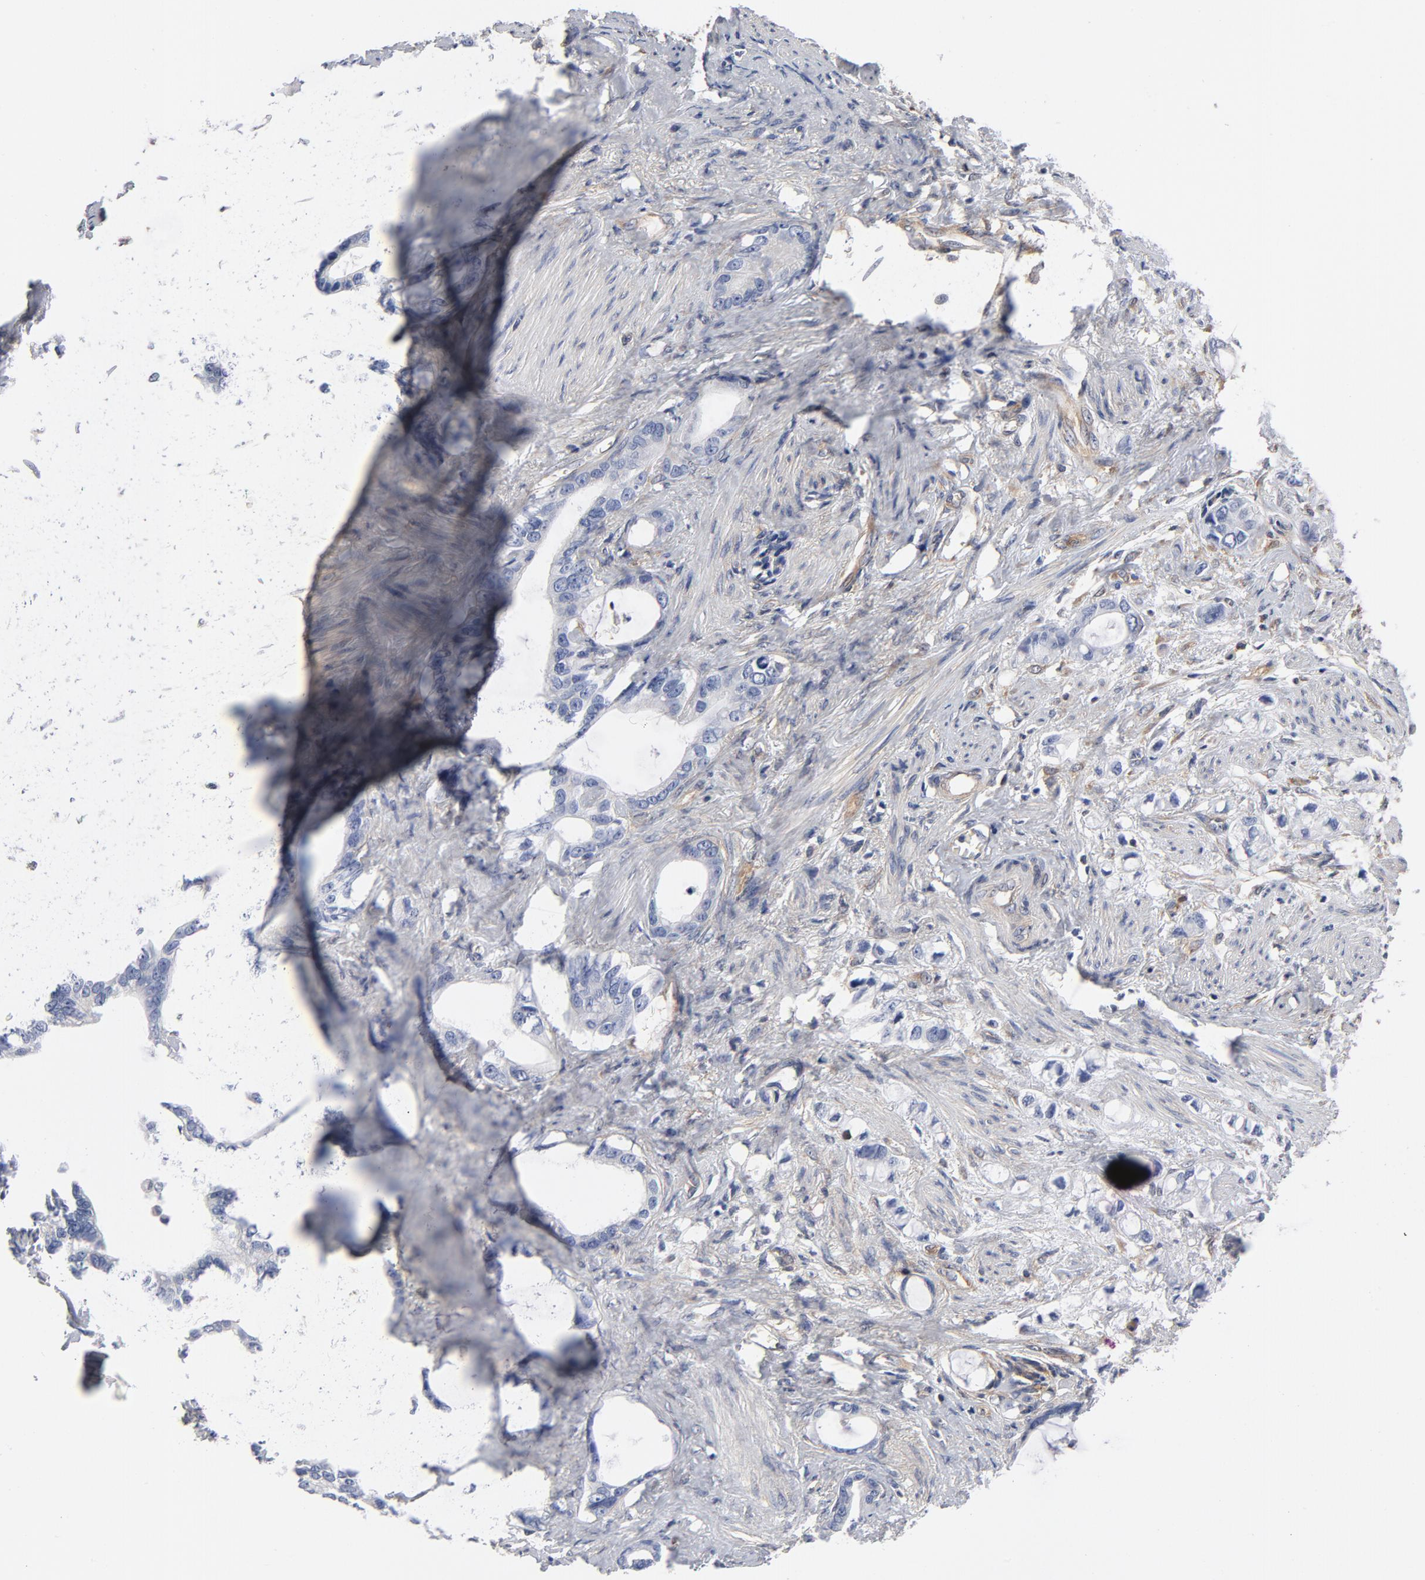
{"staining": {"intensity": "negative", "quantity": "none", "location": "none"}, "tissue": "stomach cancer", "cell_type": "Tumor cells", "image_type": "cancer", "snomed": [{"axis": "morphology", "description": "Adenocarcinoma, NOS"}, {"axis": "topography", "description": "Stomach"}], "caption": "A high-resolution photomicrograph shows immunohistochemistry (IHC) staining of stomach adenocarcinoma, which shows no significant expression in tumor cells.", "gene": "ASMTL", "patient": {"sex": "female", "age": 75}}